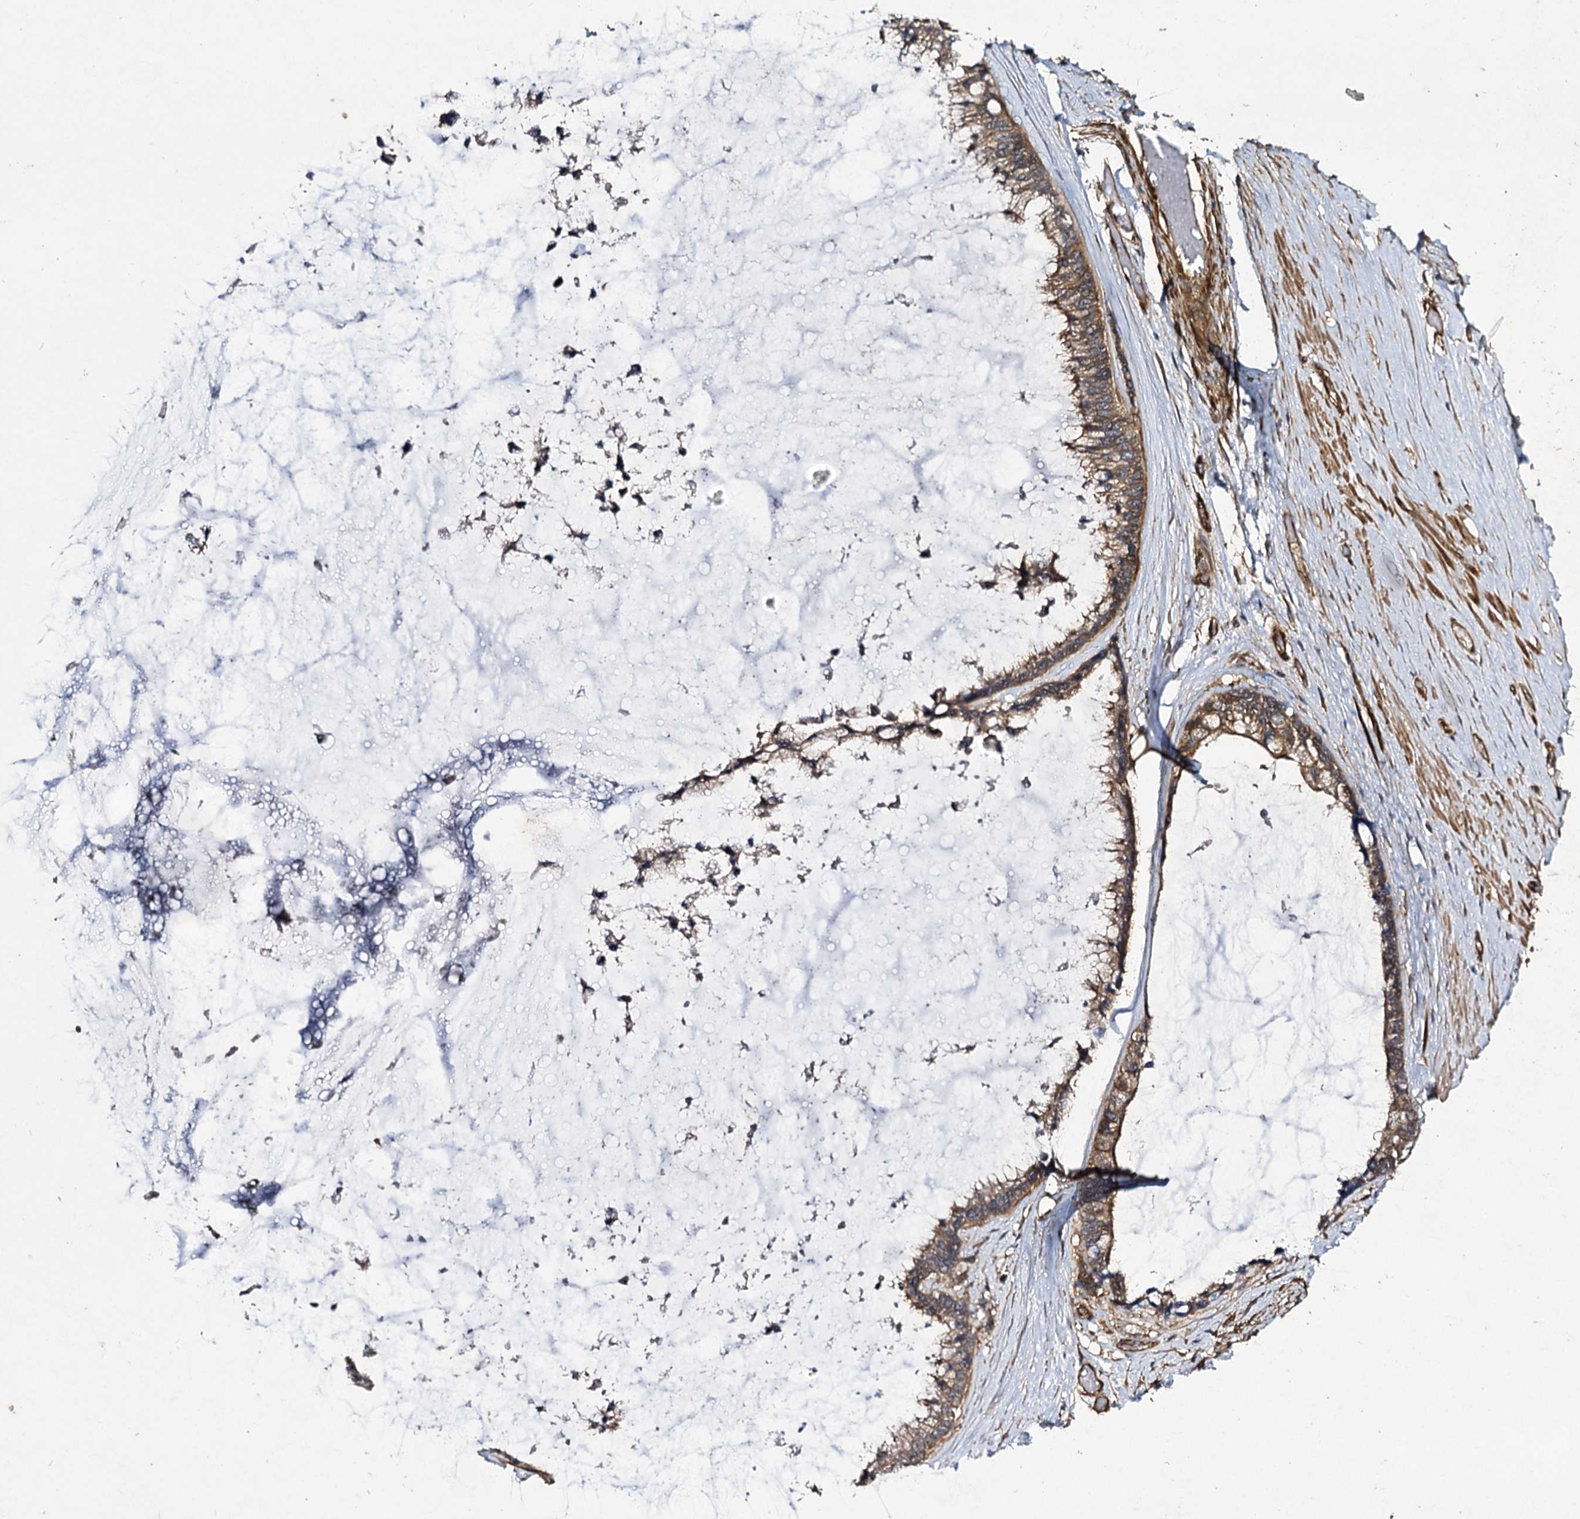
{"staining": {"intensity": "moderate", "quantity": ">75%", "location": "cytoplasmic/membranous"}, "tissue": "ovarian cancer", "cell_type": "Tumor cells", "image_type": "cancer", "snomed": [{"axis": "morphology", "description": "Cystadenocarcinoma, mucinous, NOS"}, {"axis": "topography", "description": "Ovary"}], "caption": "IHC (DAB) staining of ovarian mucinous cystadenocarcinoma exhibits moderate cytoplasmic/membranous protein staining in approximately >75% of tumor cells.", "gene": "MYO1C", "patient": {"sex": "female", "age": 39}}